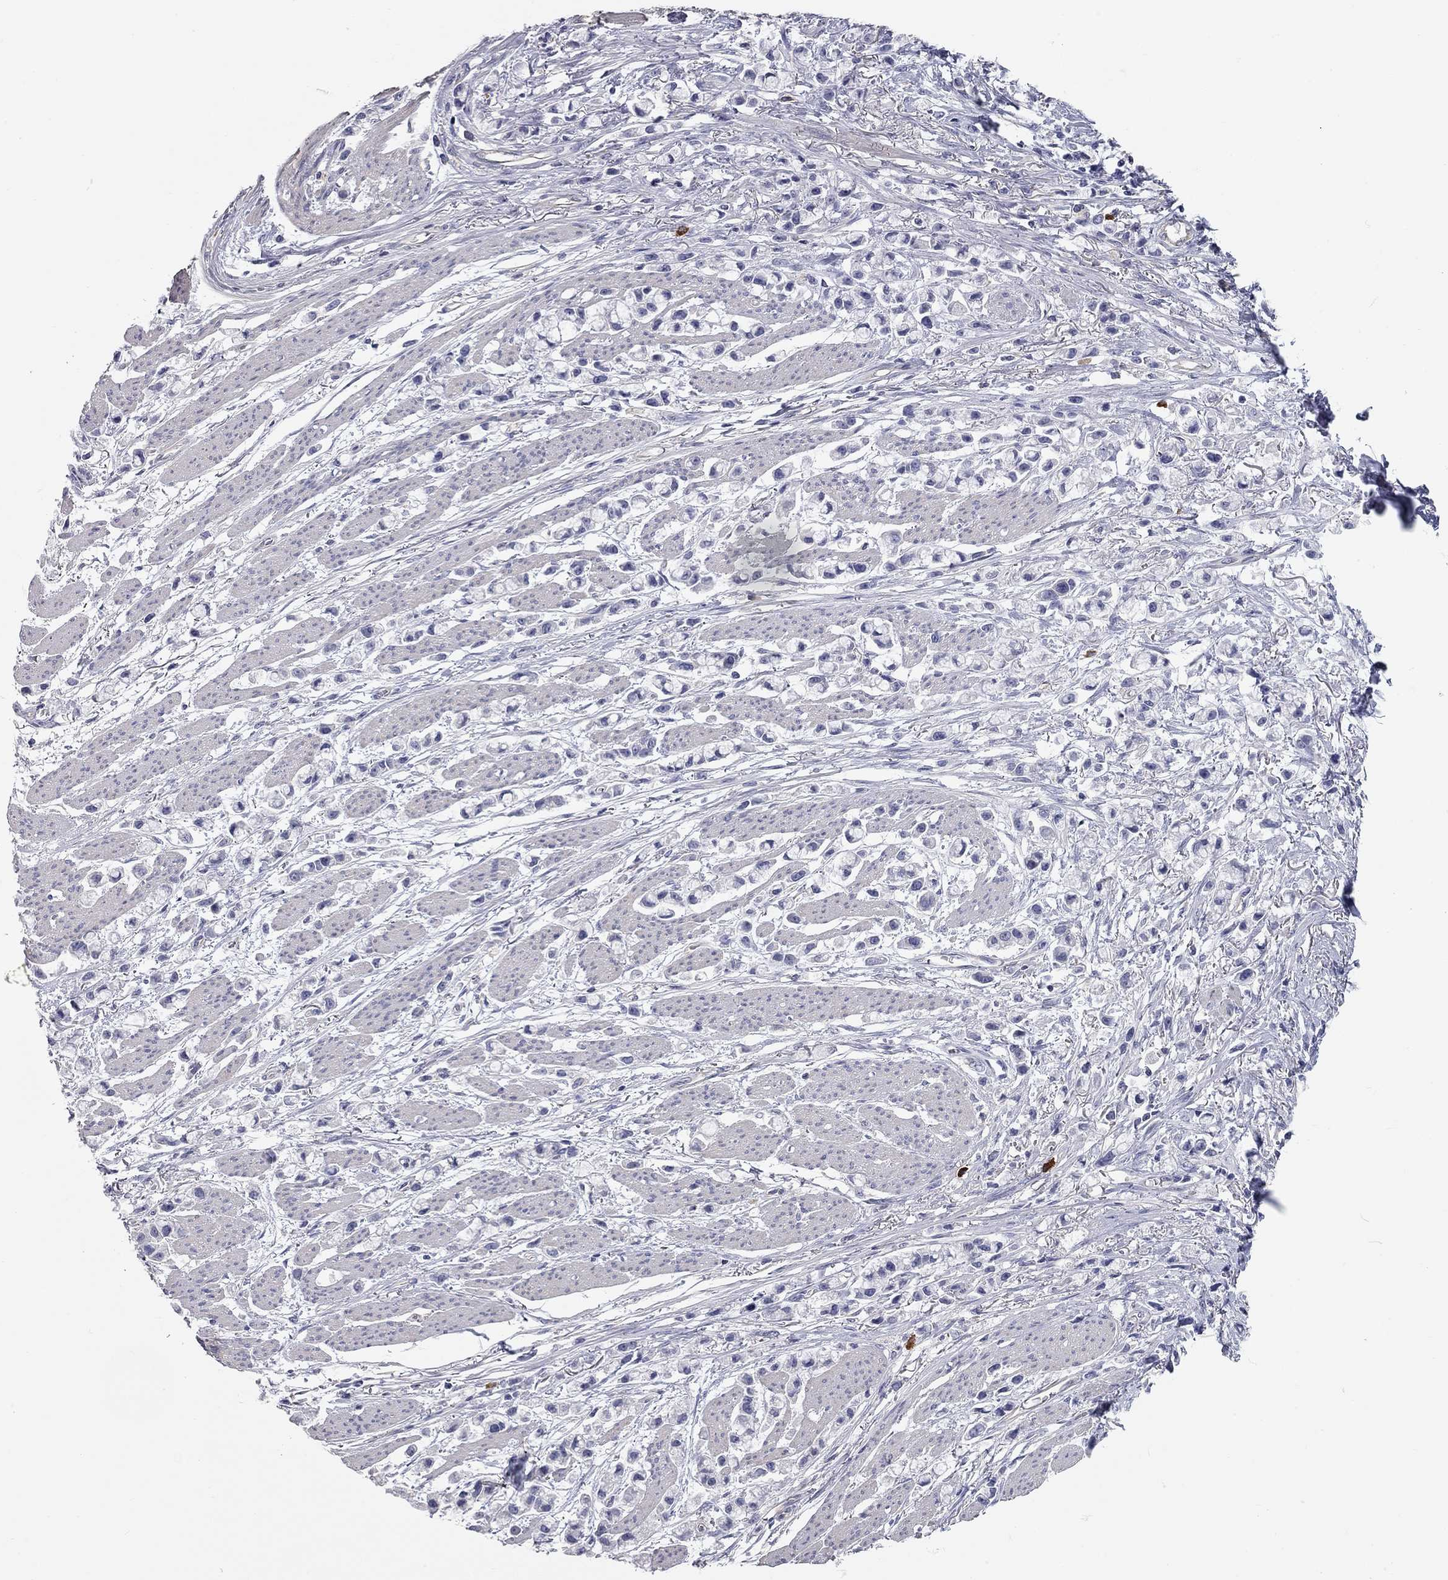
{"staining": {"intensity": "negative", "quantity": "none", "location": "none"}, "tissue": "stomach cancer", "cell_type": "Tumor cells", "image_type": "cancer", "snomed": [{"axis": "morphology", "description": "Adenocarcinoma, NOS"}, {"axis": "topography", "description": "Stomach"}], "caption": "DAB immunohistochemical staining of stomach cancer exhibits no significant expression in tumor cells. (DAB (3,3'-diaminobenzidine) immunohistochemistry with hematoxylin counter stain).", "gene": "C10orf90", "patient": {"sex": "female", "age": 81}}